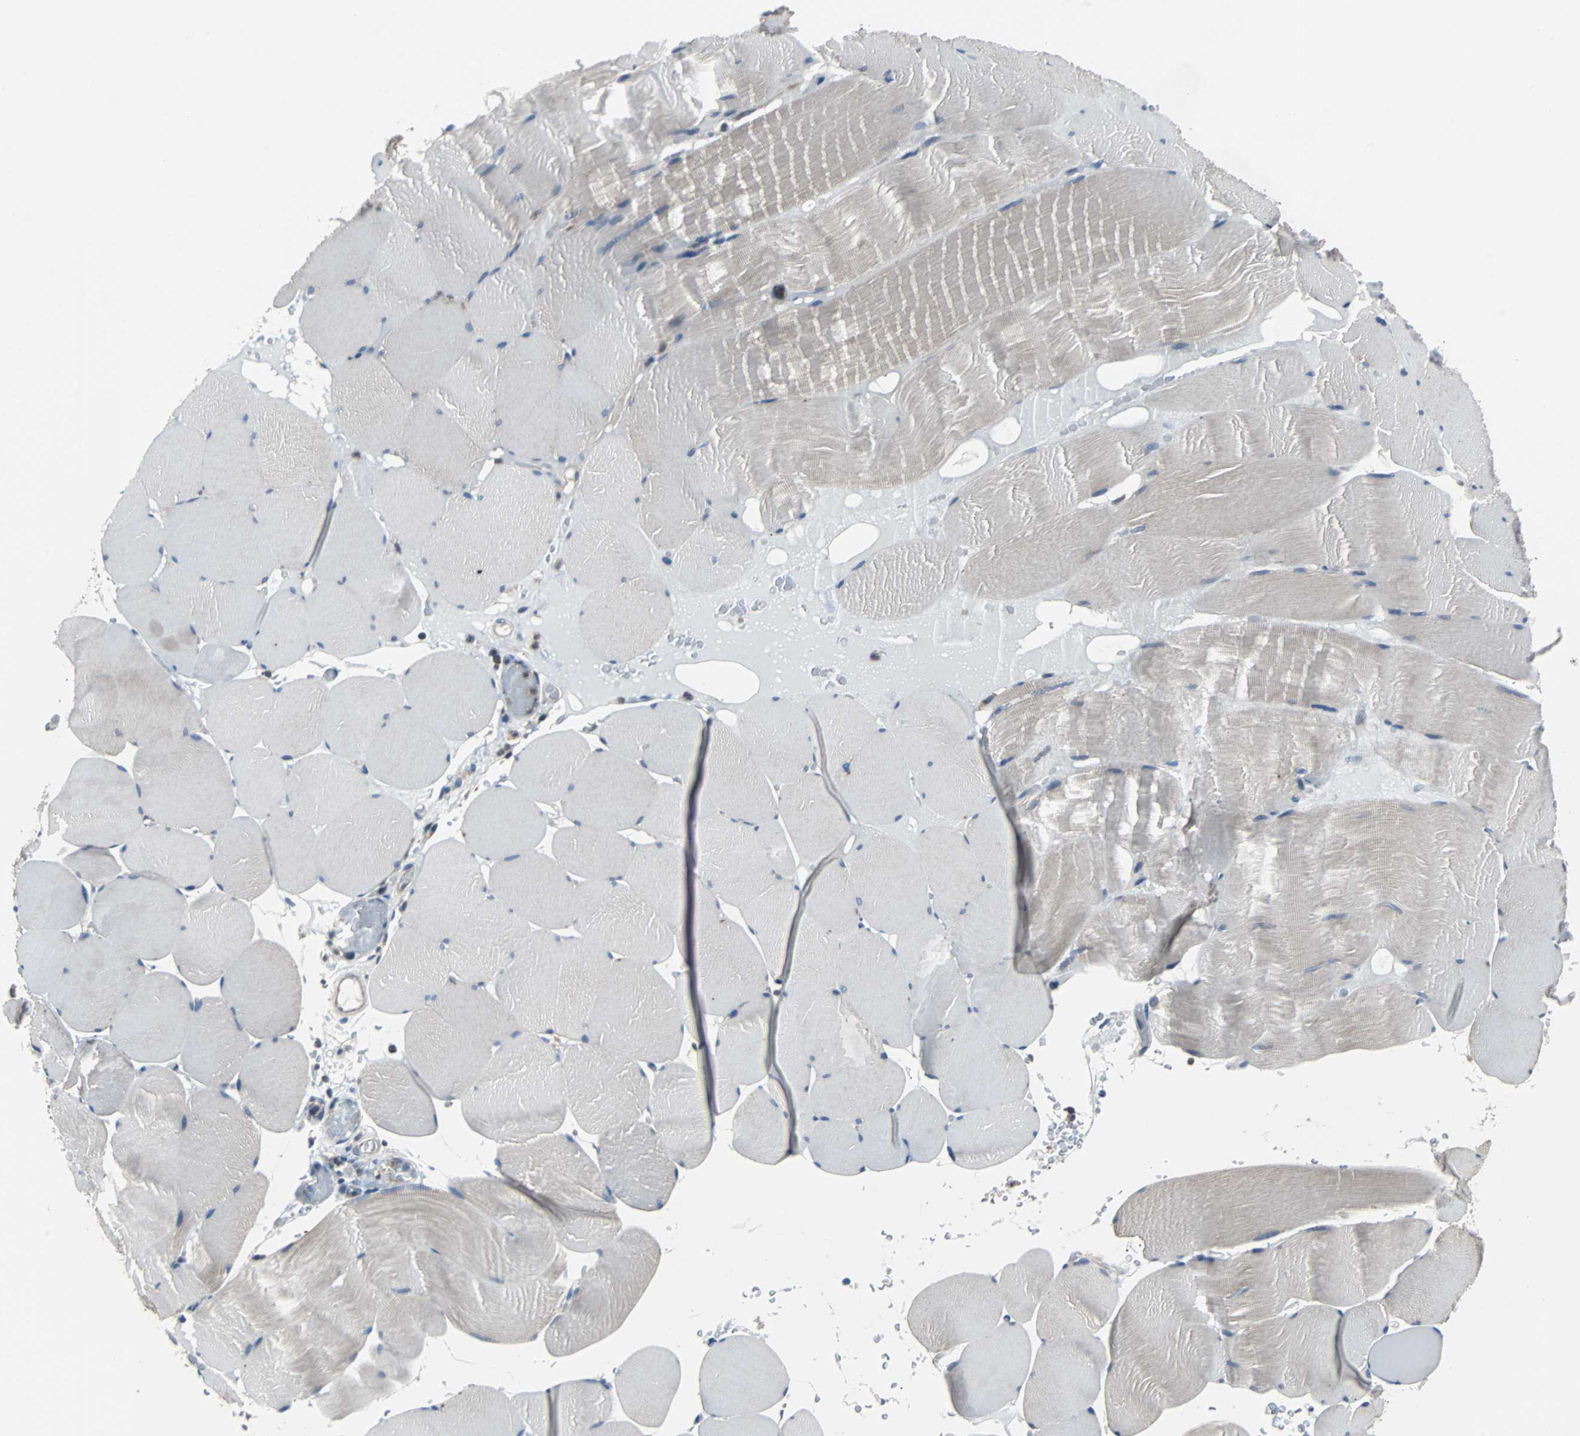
{"staining": {"intensity": "weak", "quantity": "25%-75%", "location": "cytoplasmic/membranous"}, "tissue": "skeletal muscle", "cell_type": "Myocytes", "image_type": "normal", "snomed": [{"axis": "morphology", "description": "Normal tissue, NOS"}, {"axis": "topography", "description": "Skeletal muscle"}], "caption": "Immunohistochemical staining of normal human skeletal muscle exhibits weak cytoplasmic/membranous protein positivity in about 25%-75% of myocytes.", "gene": "PAK1", "patient": {"sex": "male", "age": 62}}